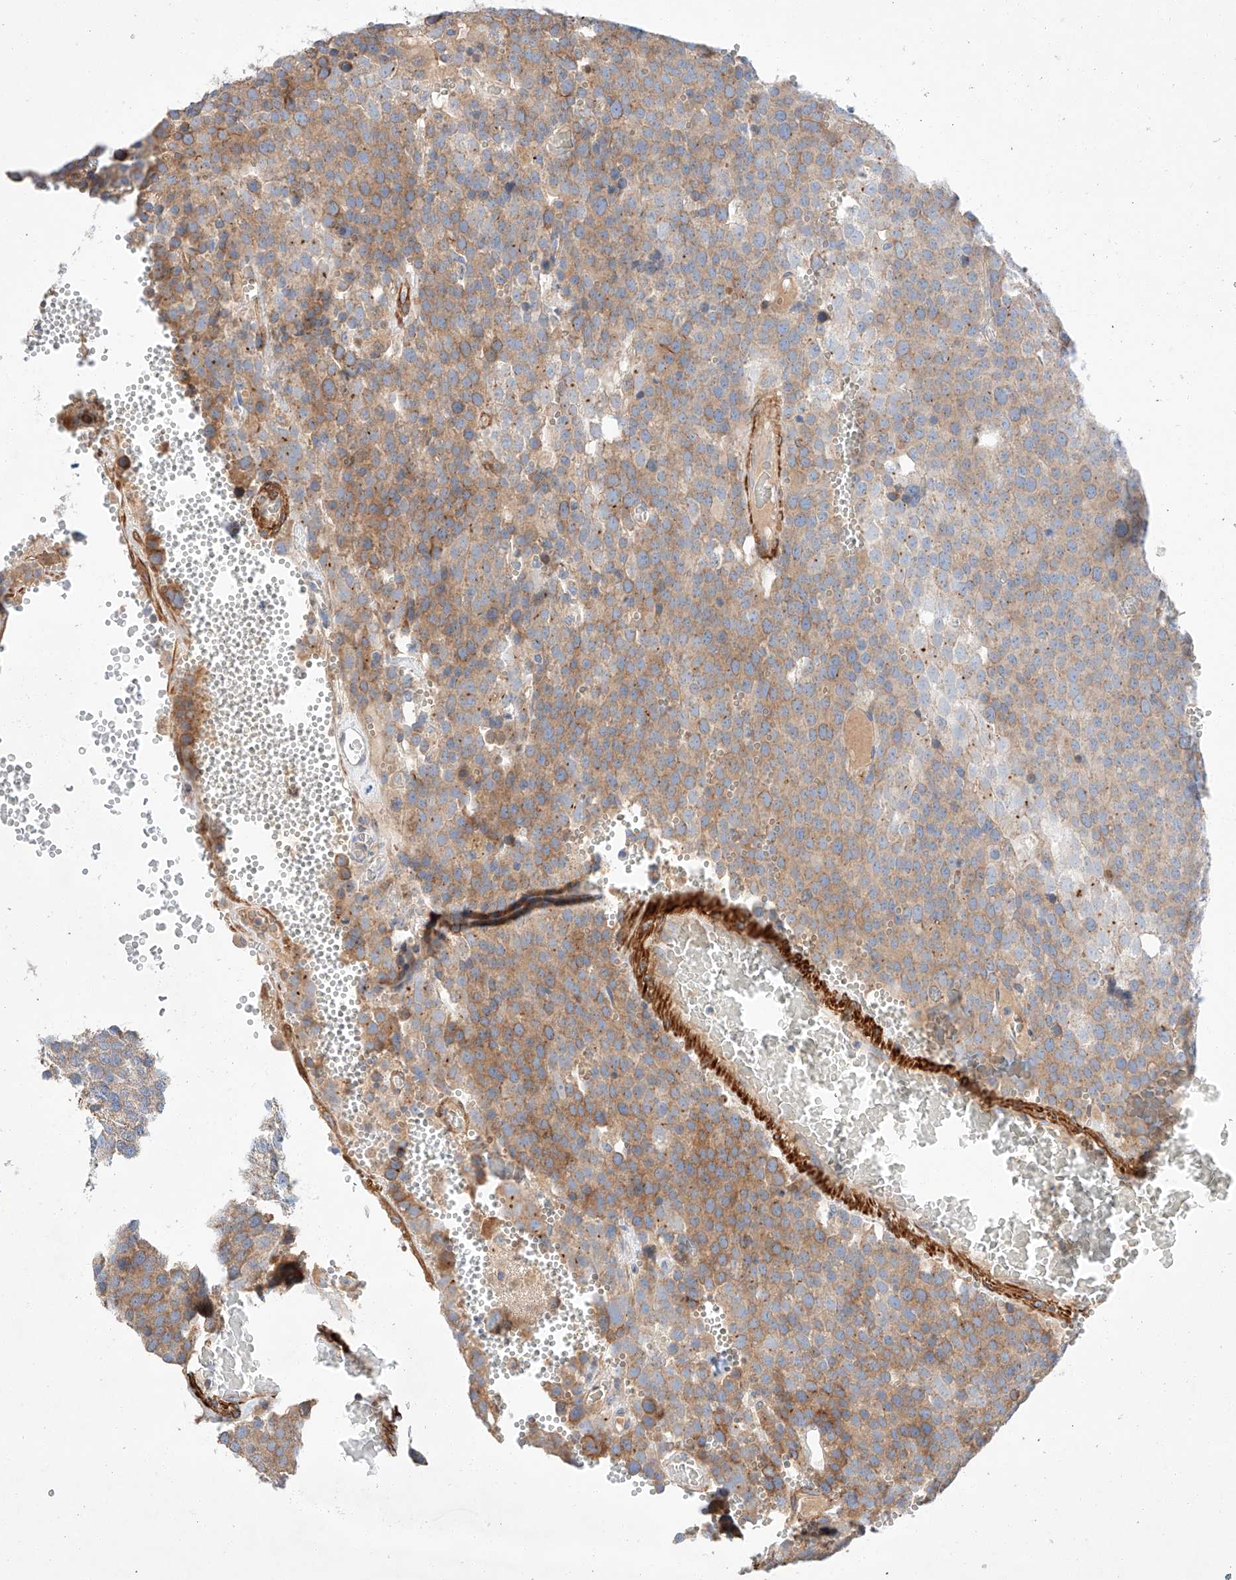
{"staining": {"intensity": "moderate", "quantity": ">75%", "location": "cytoplasmic/membranous"}, "tissue": "testis cancer", "cell_type": "Tumor cells", "image_type": "cancer", "snomed": [{"axis": "morphology", "description": "Seminoma, NOS"}, {"axis": "topography", "description": "Testis"}], "caption": "Protein staining of testis cancer (seminoma) tissue demonstrates moderate cytoplasmic/membranous staining in approximately >75% of tumor cells. The protein is shown in brown color, while the nuclei are stained blue.", "gene": "C6orf118", "patient": {"sex": "male", "age": 71}}